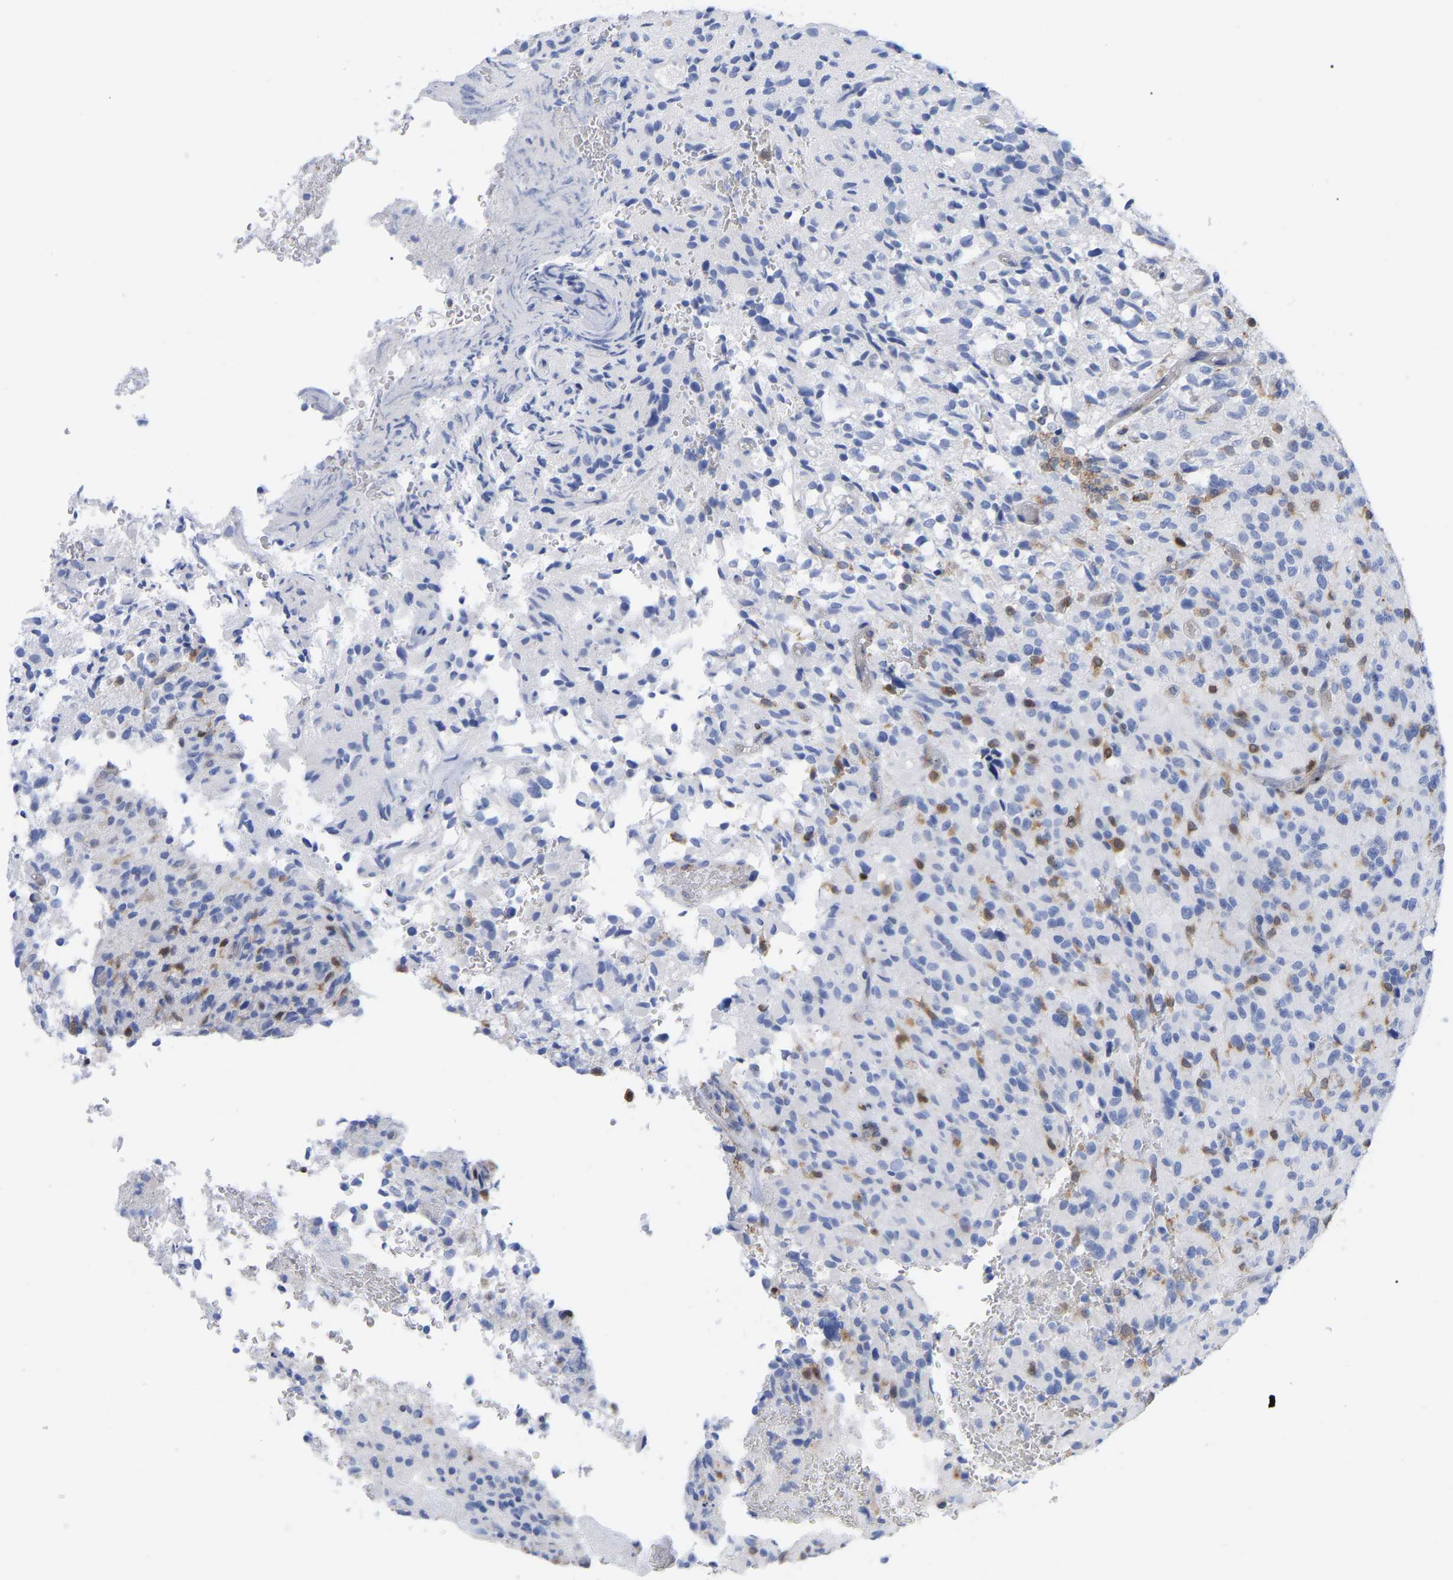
{"staining": {"intensity": "negative", "quantity": "none", "location": "none"}, "tissue": "glioma", "cell_type": "Tumor cells", "image_type": "cancer", "snomed": [{"axis": "morphology", "description": "Glioma, malignant, High grade"}, {"axis": "topography", "description": "Brain"}], "caption": "Immunohistochemical staining of human high-grade glioma (malignant) reveals no significant positivity in tumor cells.", "gene": "GIMAP4", "patient": {"sex": "male", "age": 71}}